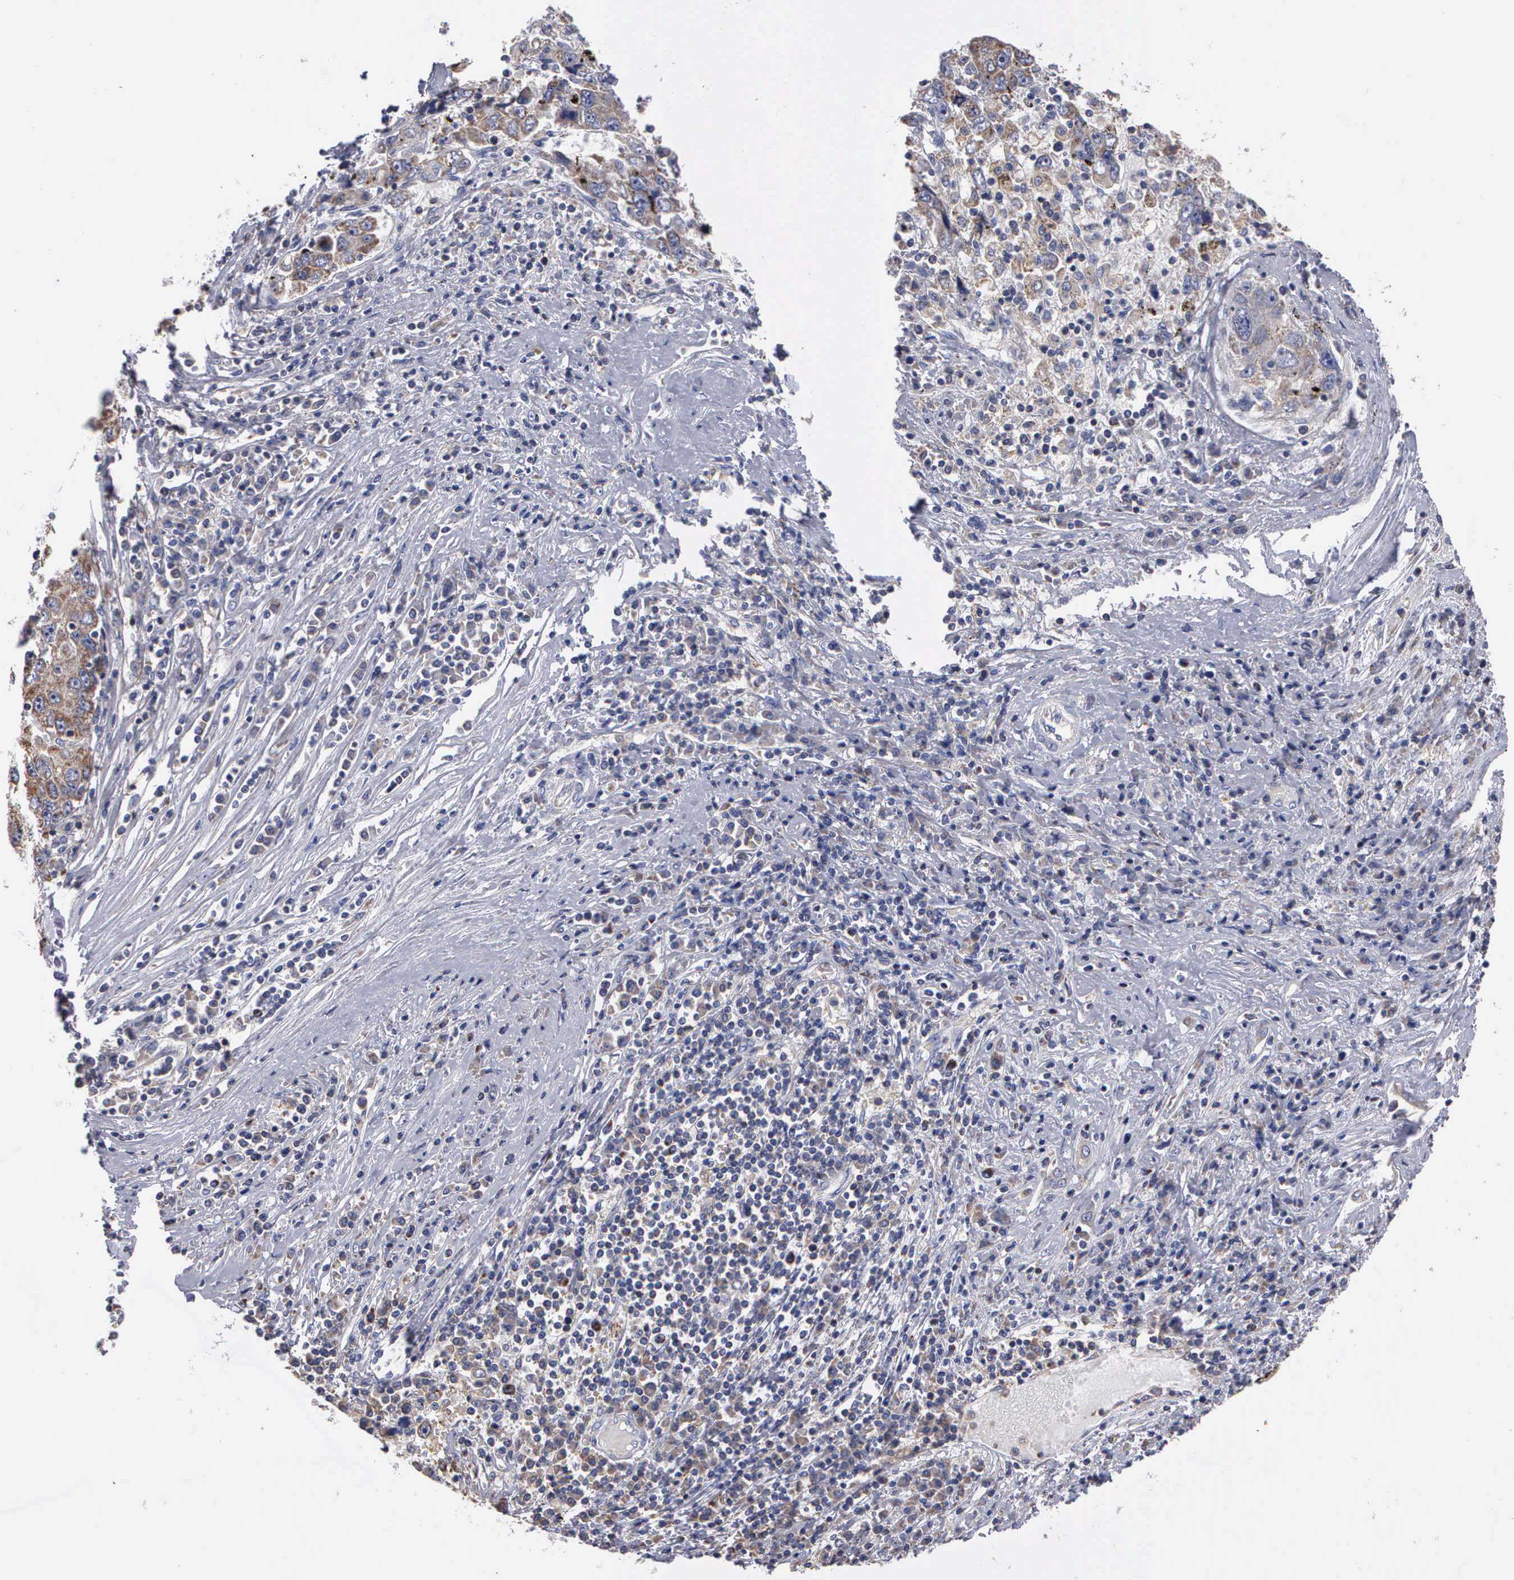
{"staining": {"intensity": "weak", "quantity": ">75%", "location": "cytoplasmic/membranous"}, "tissue": "liver cancer", "cell_type": "Tumor cells", "image_type": "cancer", "snomed": [{"axis": "morphology", "description": "Carcinoma, Hepatocellular, NOS"}, {"axis": "topography", "description": "Liver"}], "caption": "A low amount of weak cytoplasmic/membranous expression is seen in approximately >75% of tumor cells in hepatocellular carcinoma (liver) tissue.", "gene": "PTGS2", "patient": {"sex": "male", "age": 49}}